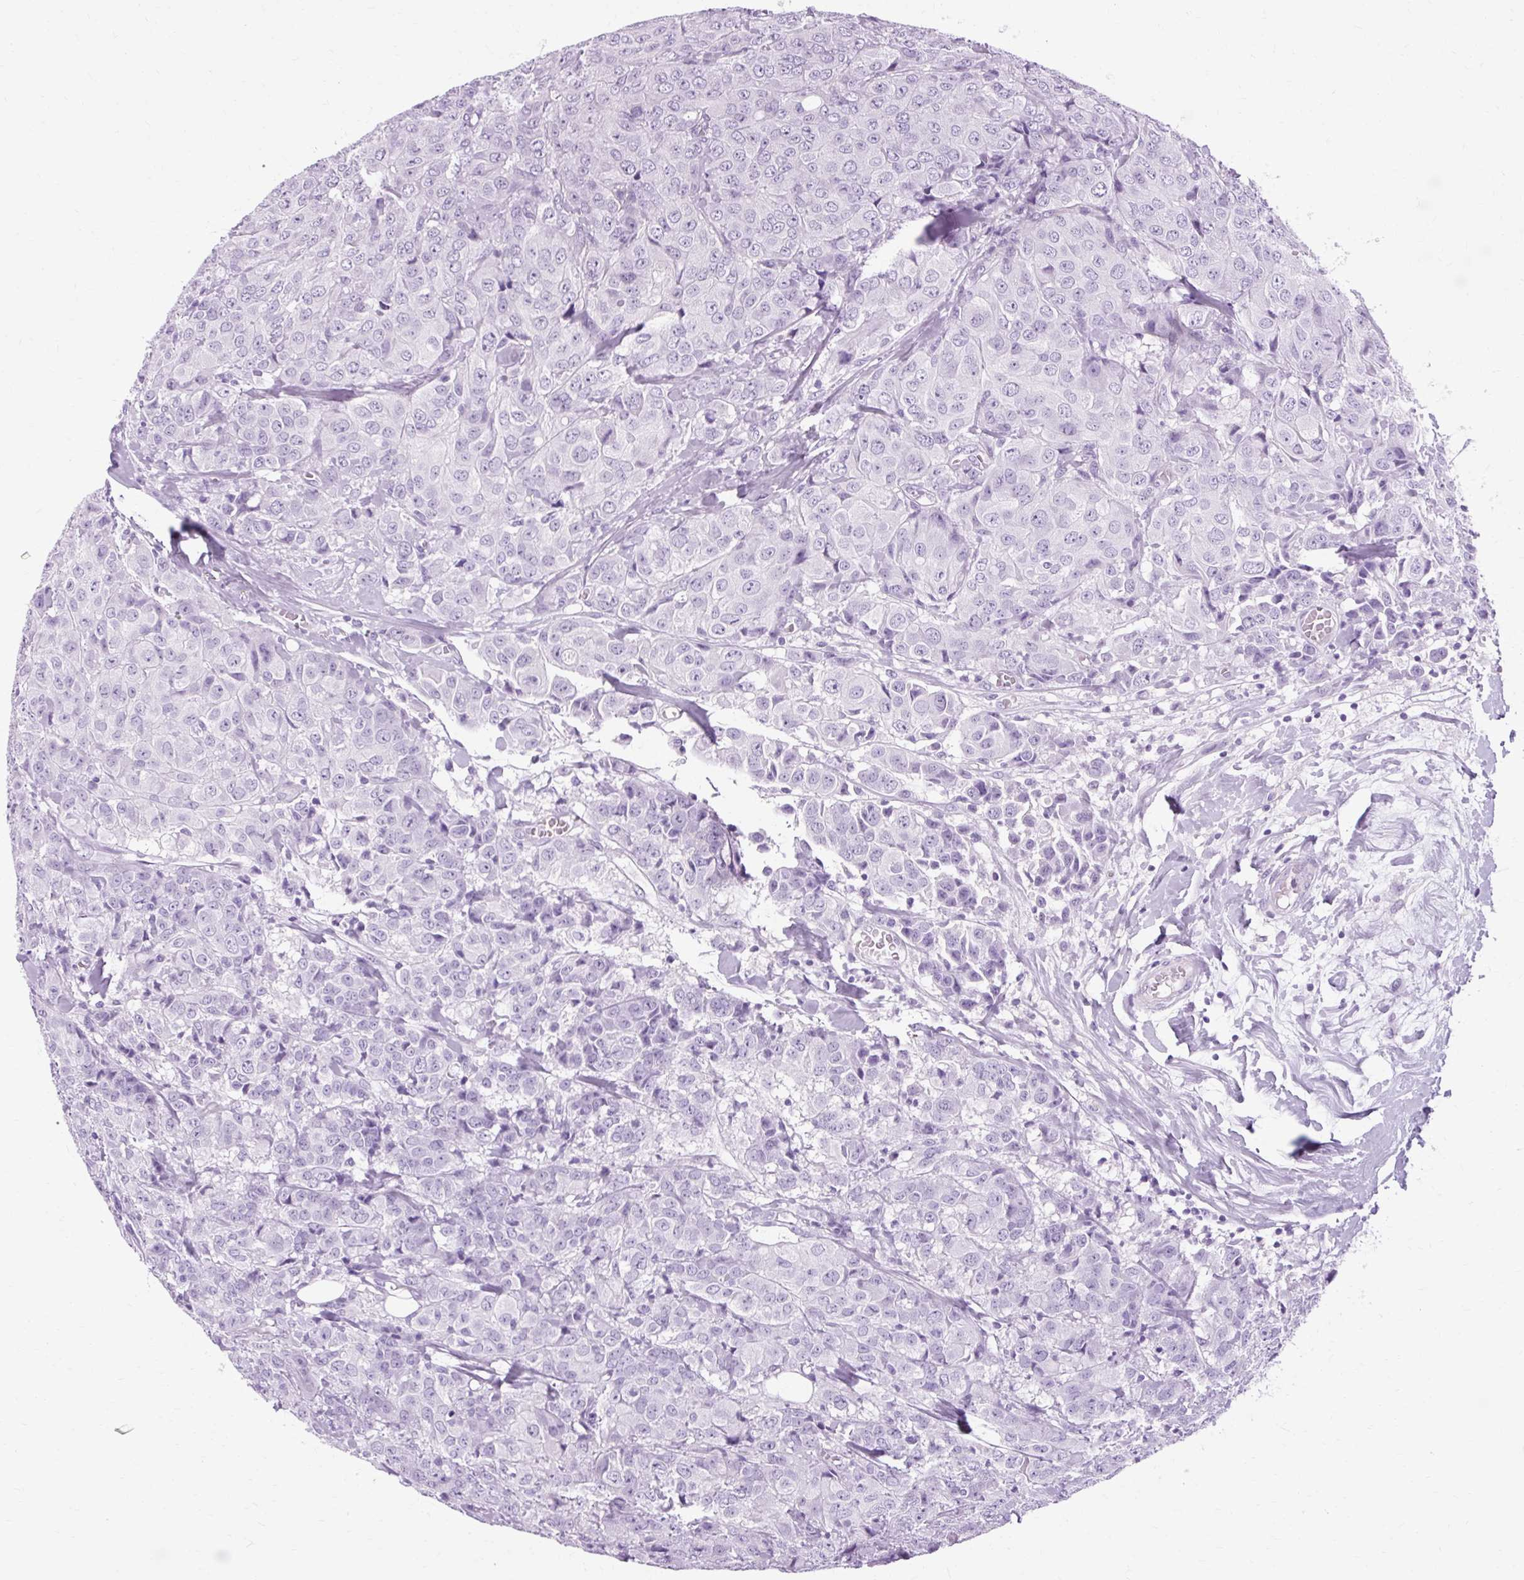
{"staining": {"intensity": "negative", "quantity": "none", "location": "none"}, "tissue": "breast cancer", "cell_type": "Tumor cells", "image_type": "cancer", "snomed": [{"axis": "morphology", "description": "Duct carcinoma"}, {"axis": "topography", "description": "Breast"}], "caption": "Breast cancer (invasive ductal carcinoma) was stained to show a protein in brown. There is no significant expression in tumor cells.", "gene": "OOEP", "patient": {"sex": "female", "age": 43}}